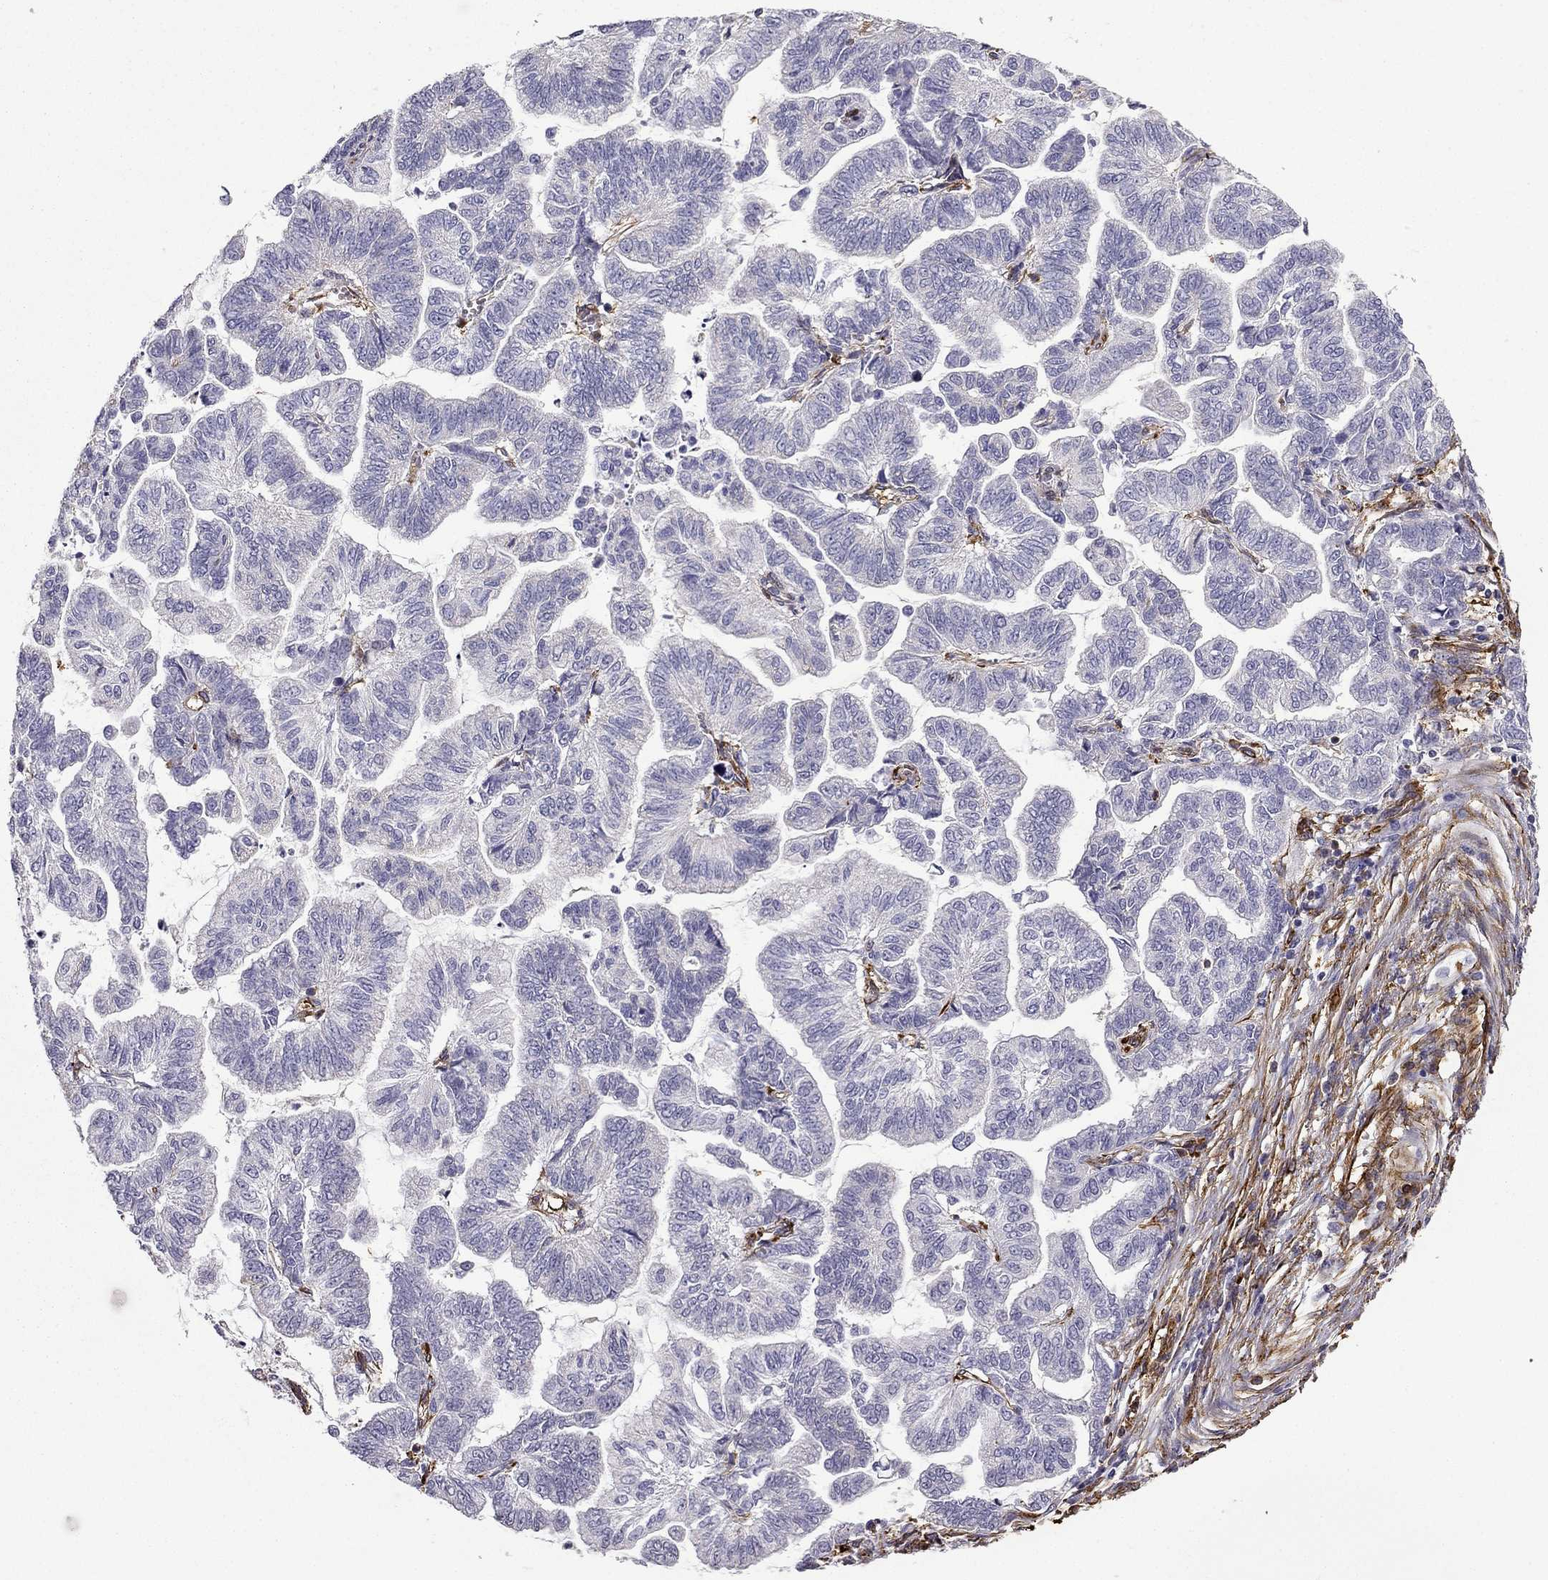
{"staining": {"intensity": "negative", "quantity": "none", "location": "none"}, "tissue": "stomach cancer", "cell_type": "Tumor cells", "image_type": "cancer", "snomed": [{"axis": "morphology", "description": "Adenocarcinoma, NOS"}, {"axis": "topography", "description": "Stomach"}], "caption": "Immunohistochemistry histopathology image of neoplastic tissue: human adenocarcinoma (stomach) stained with DAB shows no significant protein staining in tumor cells.", "gene": "MAP4", "patient": {"sex": "male", "age": 83}}